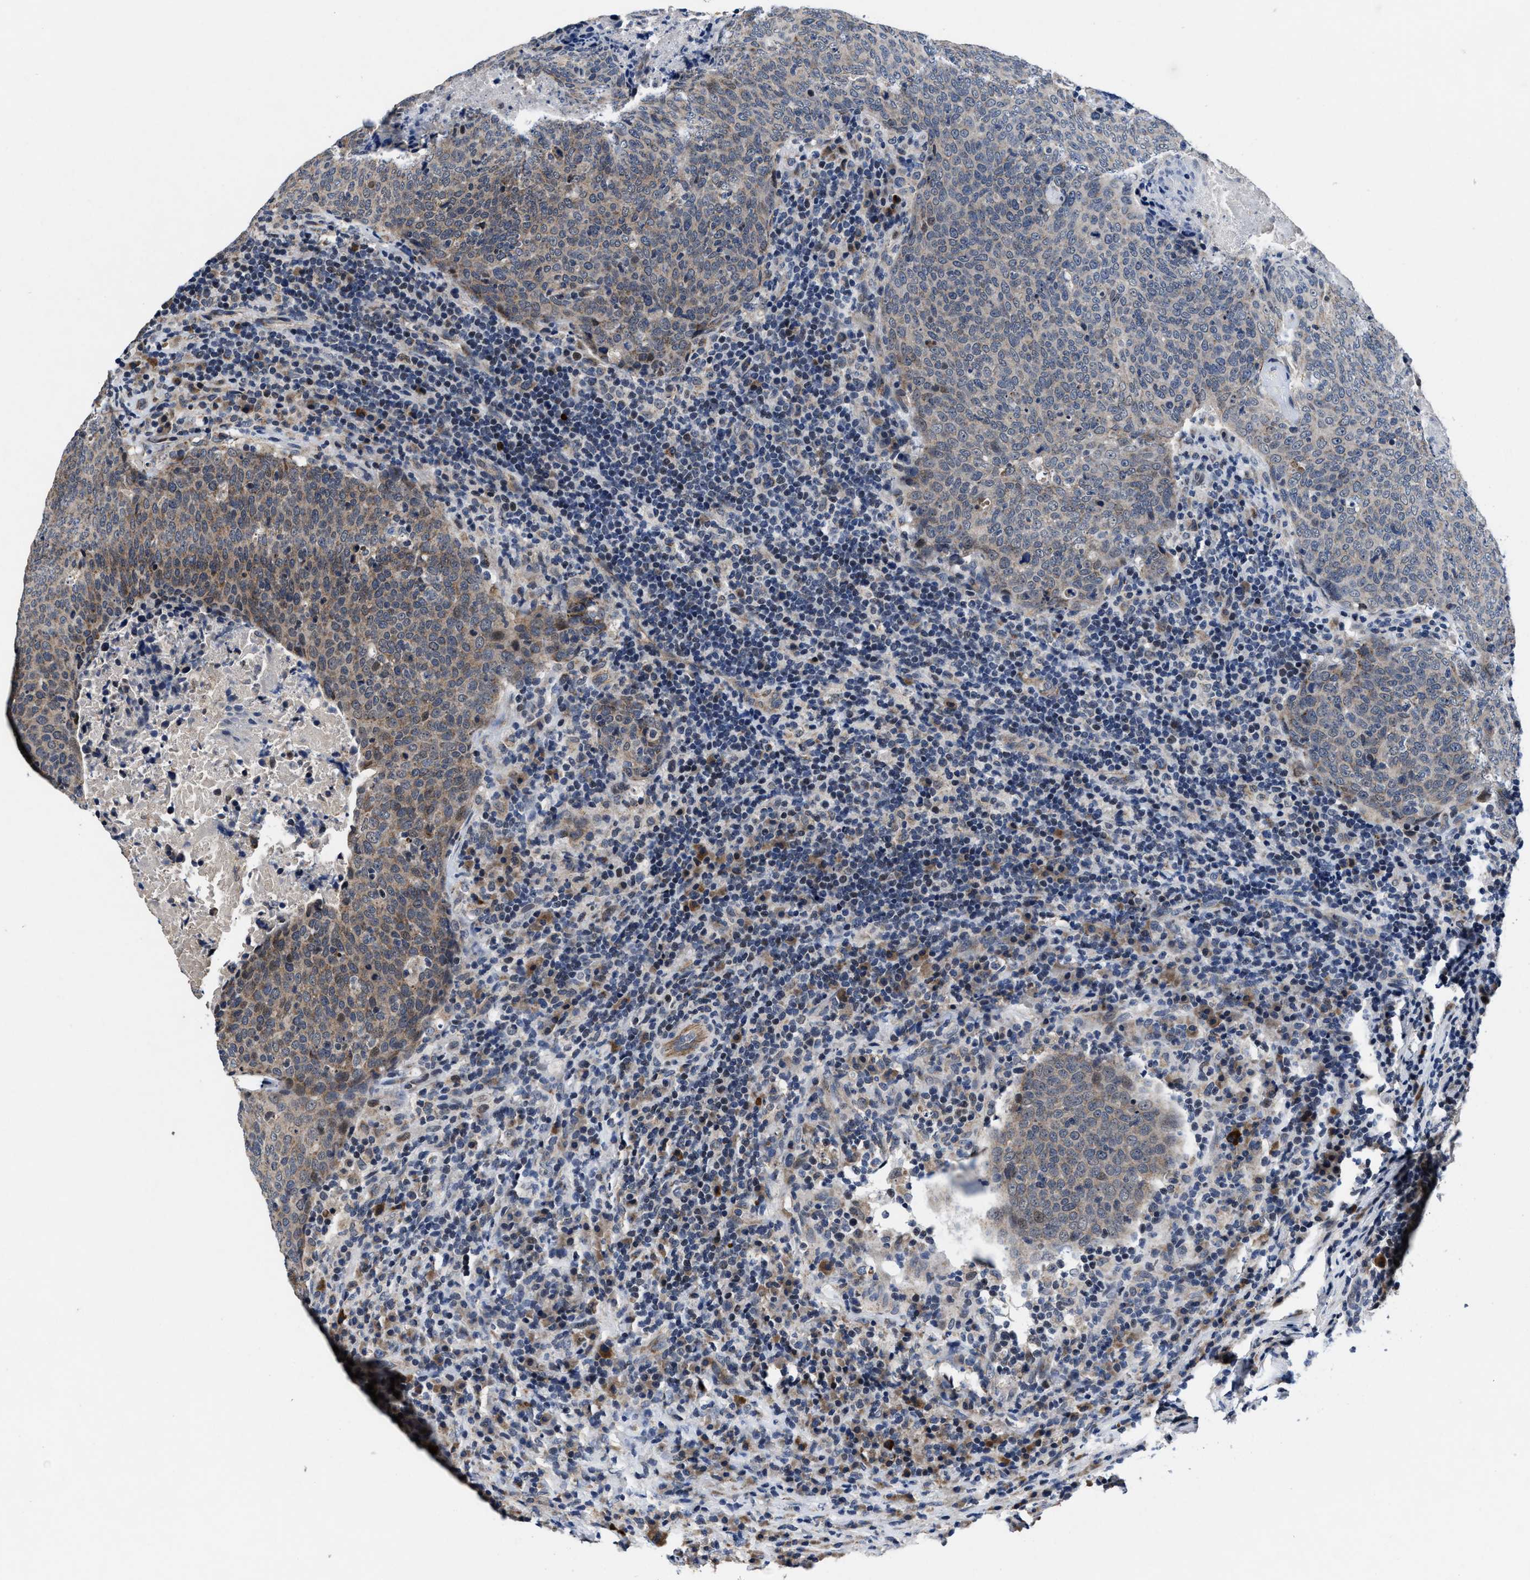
{"staining": {"intensity": "weak", "quantity": "25%-75%", "location": "cytoplasmic/membranous"}, "tissue": "head and neck cancer", "cell_type": "Tumor cells", "image_type": "cancer", "snomed": [{"axis": "morphology", "description": "Squamous cell carcinoma, NOS"}, {"axis": "morphology", "description": "Squamous cell carcinoma, metastatic, NOS"}, {"axis": "topography", "description": "Lymph node"}, {"axis": "topography", "description": "Head-Neck"}], "caption": "About 25%-75% of tumor cells in squamous cell carcinoma (head and neck) display weak cytoplasmic/membranous protein expression as visualized by brown immunohistochemical staining.", "gene": "TMEM53", "patient": {"sex": "male", "age": 62}}